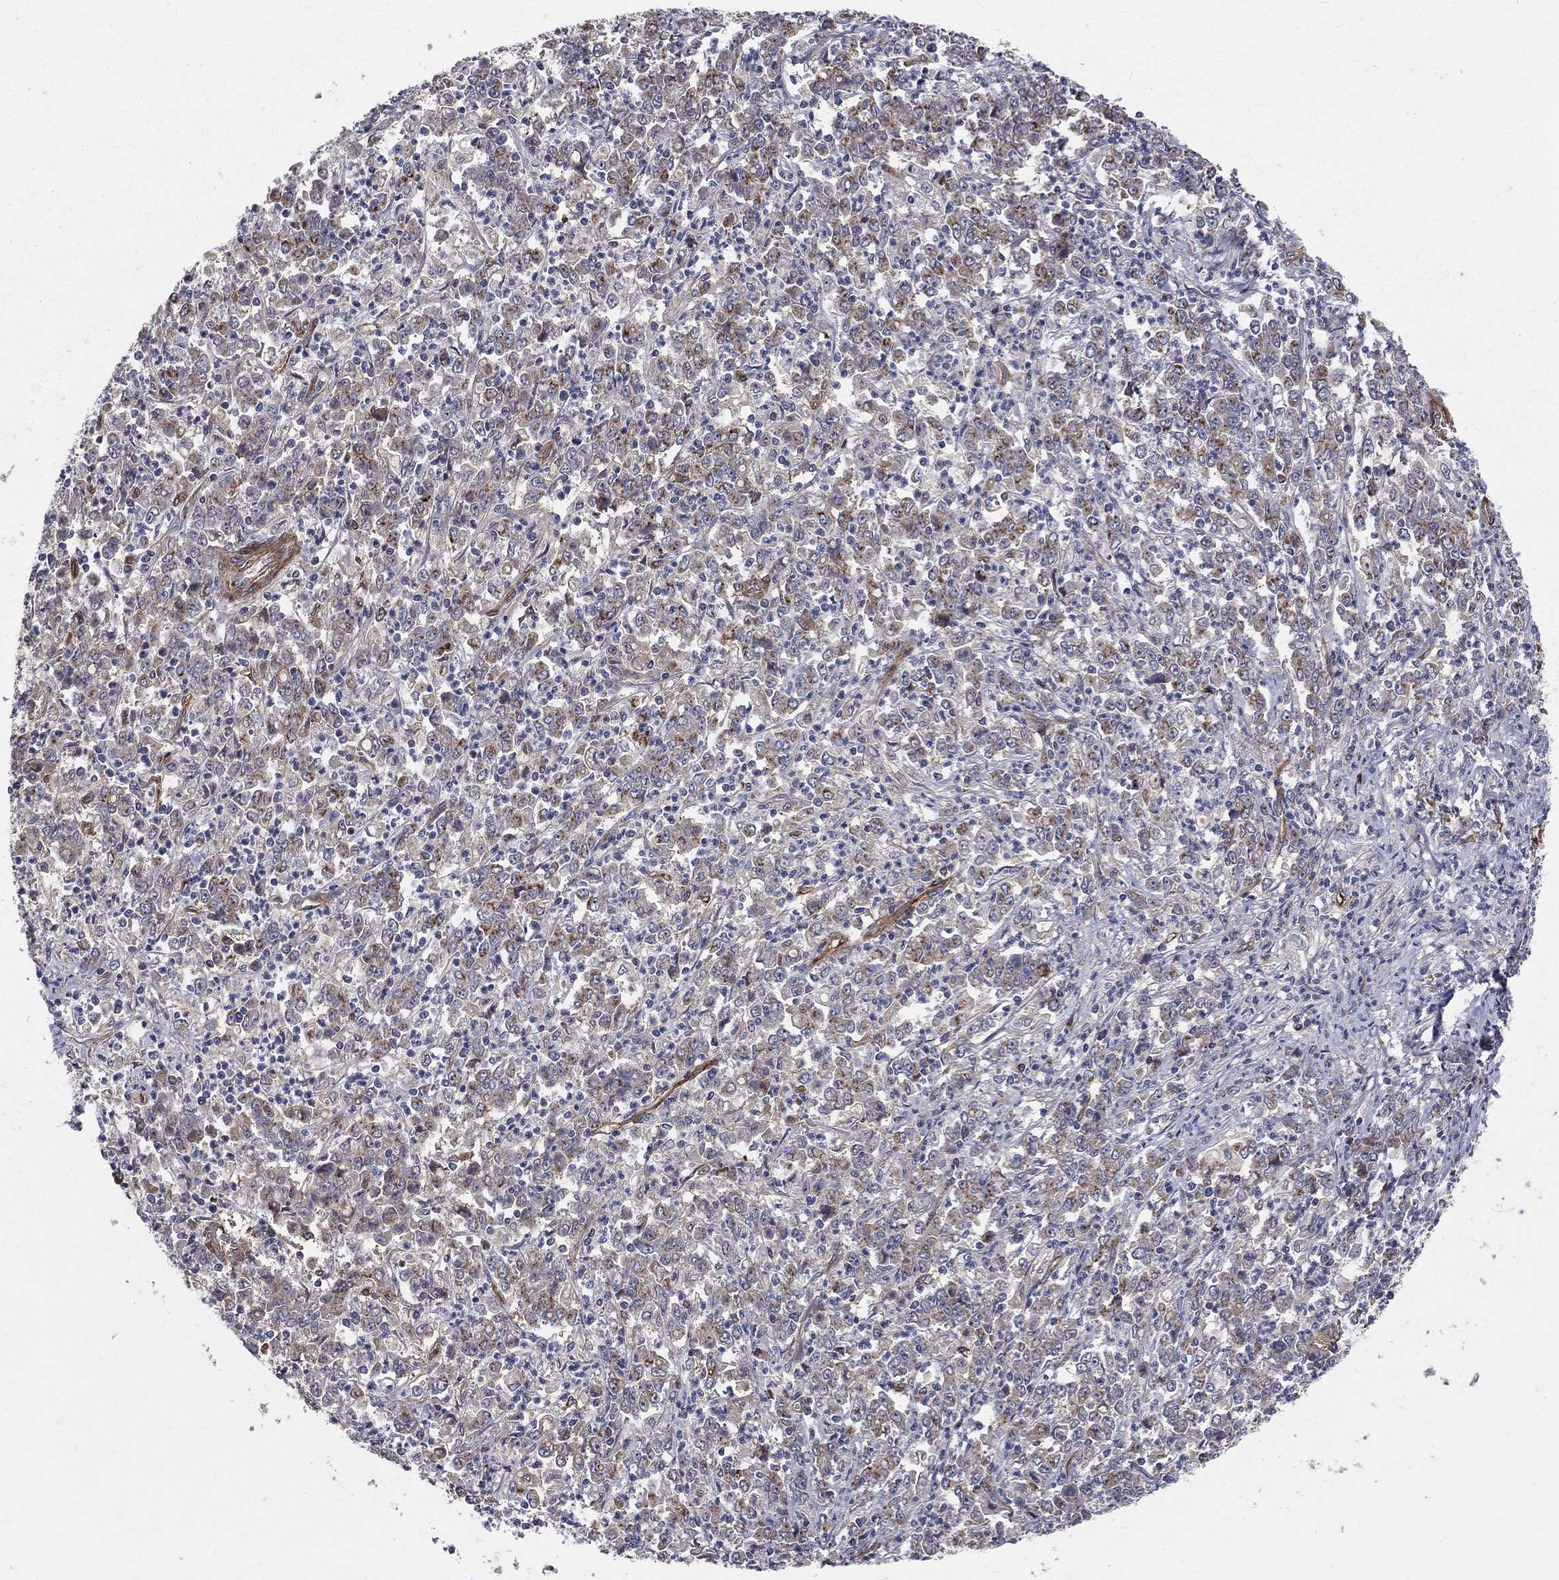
{"staining": {"intensity": "moderate", "quantity": "<25%", "location": "cytoplasmic/membranous"}, "tissue": "stomach cancer", "cell_type": "Tumor cells", "image_type": "cancer", "snomed": [{"axis": "morphology", "description": "Adenocarcinoma, NOS"}, {"axis": "topography", "description": "Stomach, lower"}], "caption": "Moderate cytoplasmic/membranous protein positivity is seen in about <25% of tumor cells in adenocarcinoma (stomach).", "gene": "ENTPD1", "patient": {"sex": "female", "age": 71}}